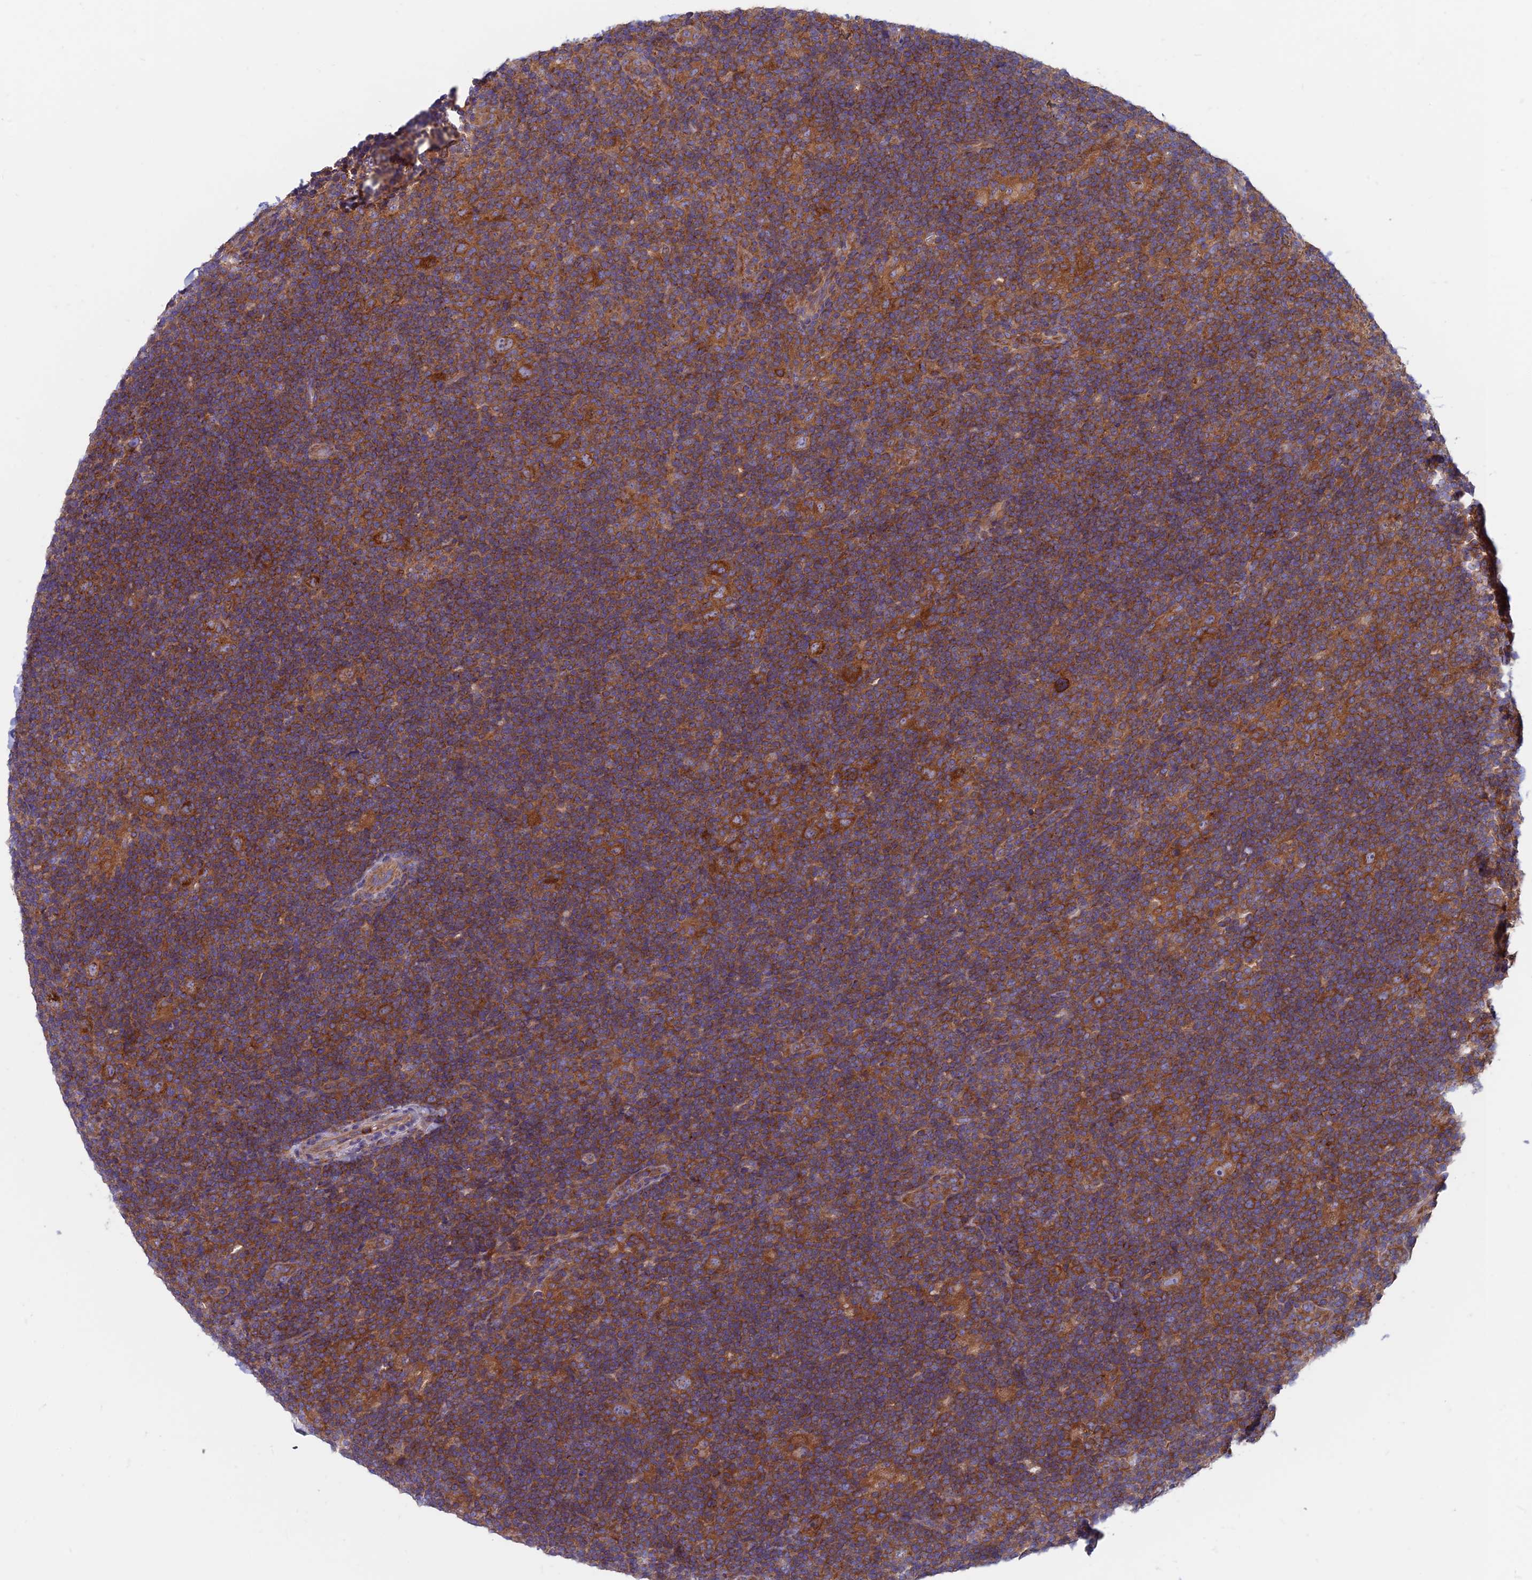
{"staining": {"intensity": "strong", "quantity": "25%-75%", "location": "cytoplasmic/membranous"}, "tissue": "lymphoma", "cell_type": "Tumor cells", "image_type": "cancer", "snomed": [{"axis": "morphology", "description": "Hodgkin's disease, NOS"}, {"axis": "topography", "description": "Lymph node"}], "caption": "The micrograph exhibits immunohistochemical staining of lymphoma. There is strong cytoplasmic/membranous positivity is seen in about 25%-75% of tumor cells. Using DAB (3,3'-diaminobenzidine) (brown) and hematoxylin (blue) stains, captured at high magnification using brightfield microscopy.", "gene": "DNM1L", "patient": {"sex": "female", "age": 57}}